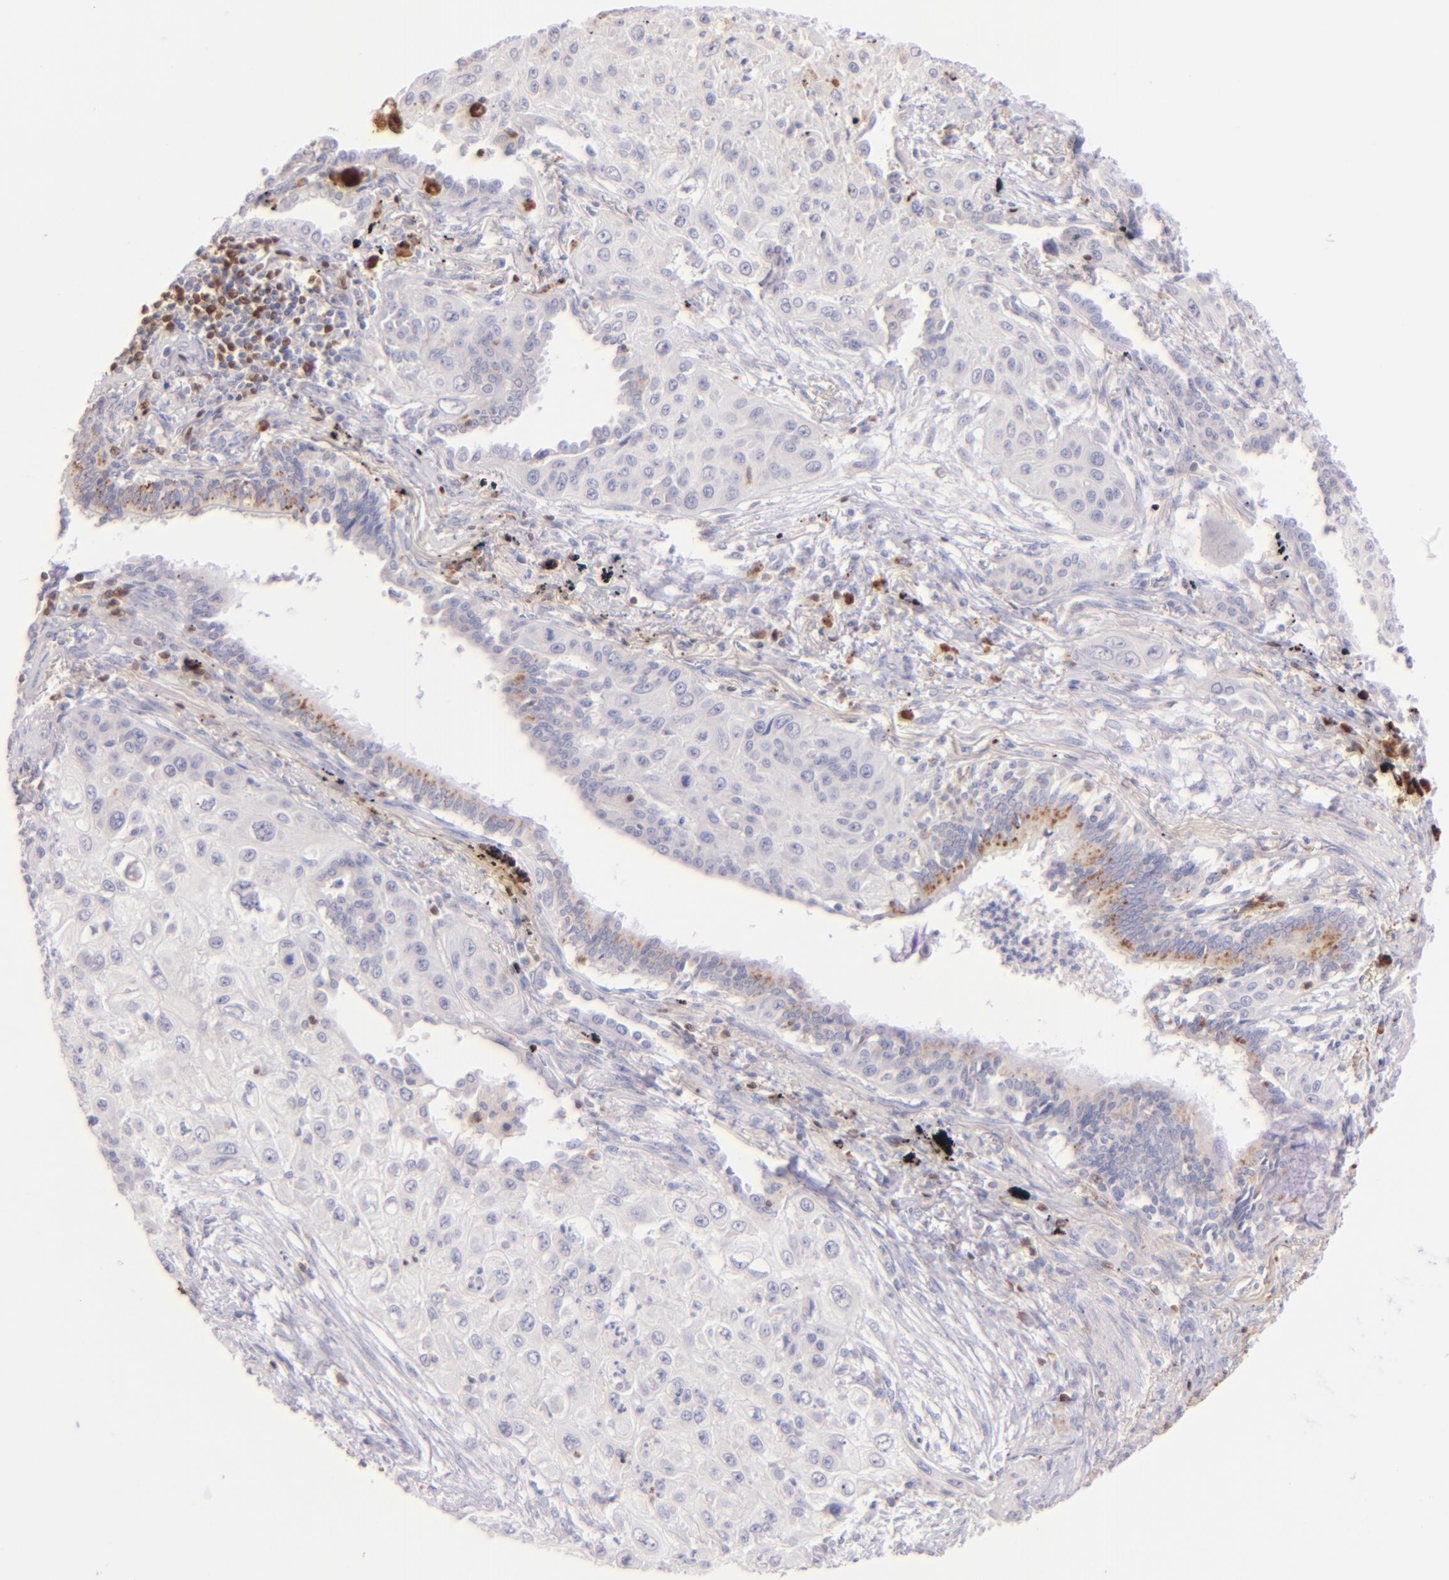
{"staining": {"intensity": "weak", "quantity": "<25%", "location": "cytoplasmic/membranous"}, "tissue": "lung cancer", "cell_type": "Tumor cells", "image_type": "cancer", "snomed": [{"axis": "morphology", "description": "Squamous cell carcinoma, NOS"}, {"axis": "topography", "description": "Lung"}], "caption": "Squamous cell carcinoma (lung) was stained to show a protein in brown. There is no significant expression in tumor cells.", "gene": "ZAP70", "patient": {"sex": "male", "age": 71}}